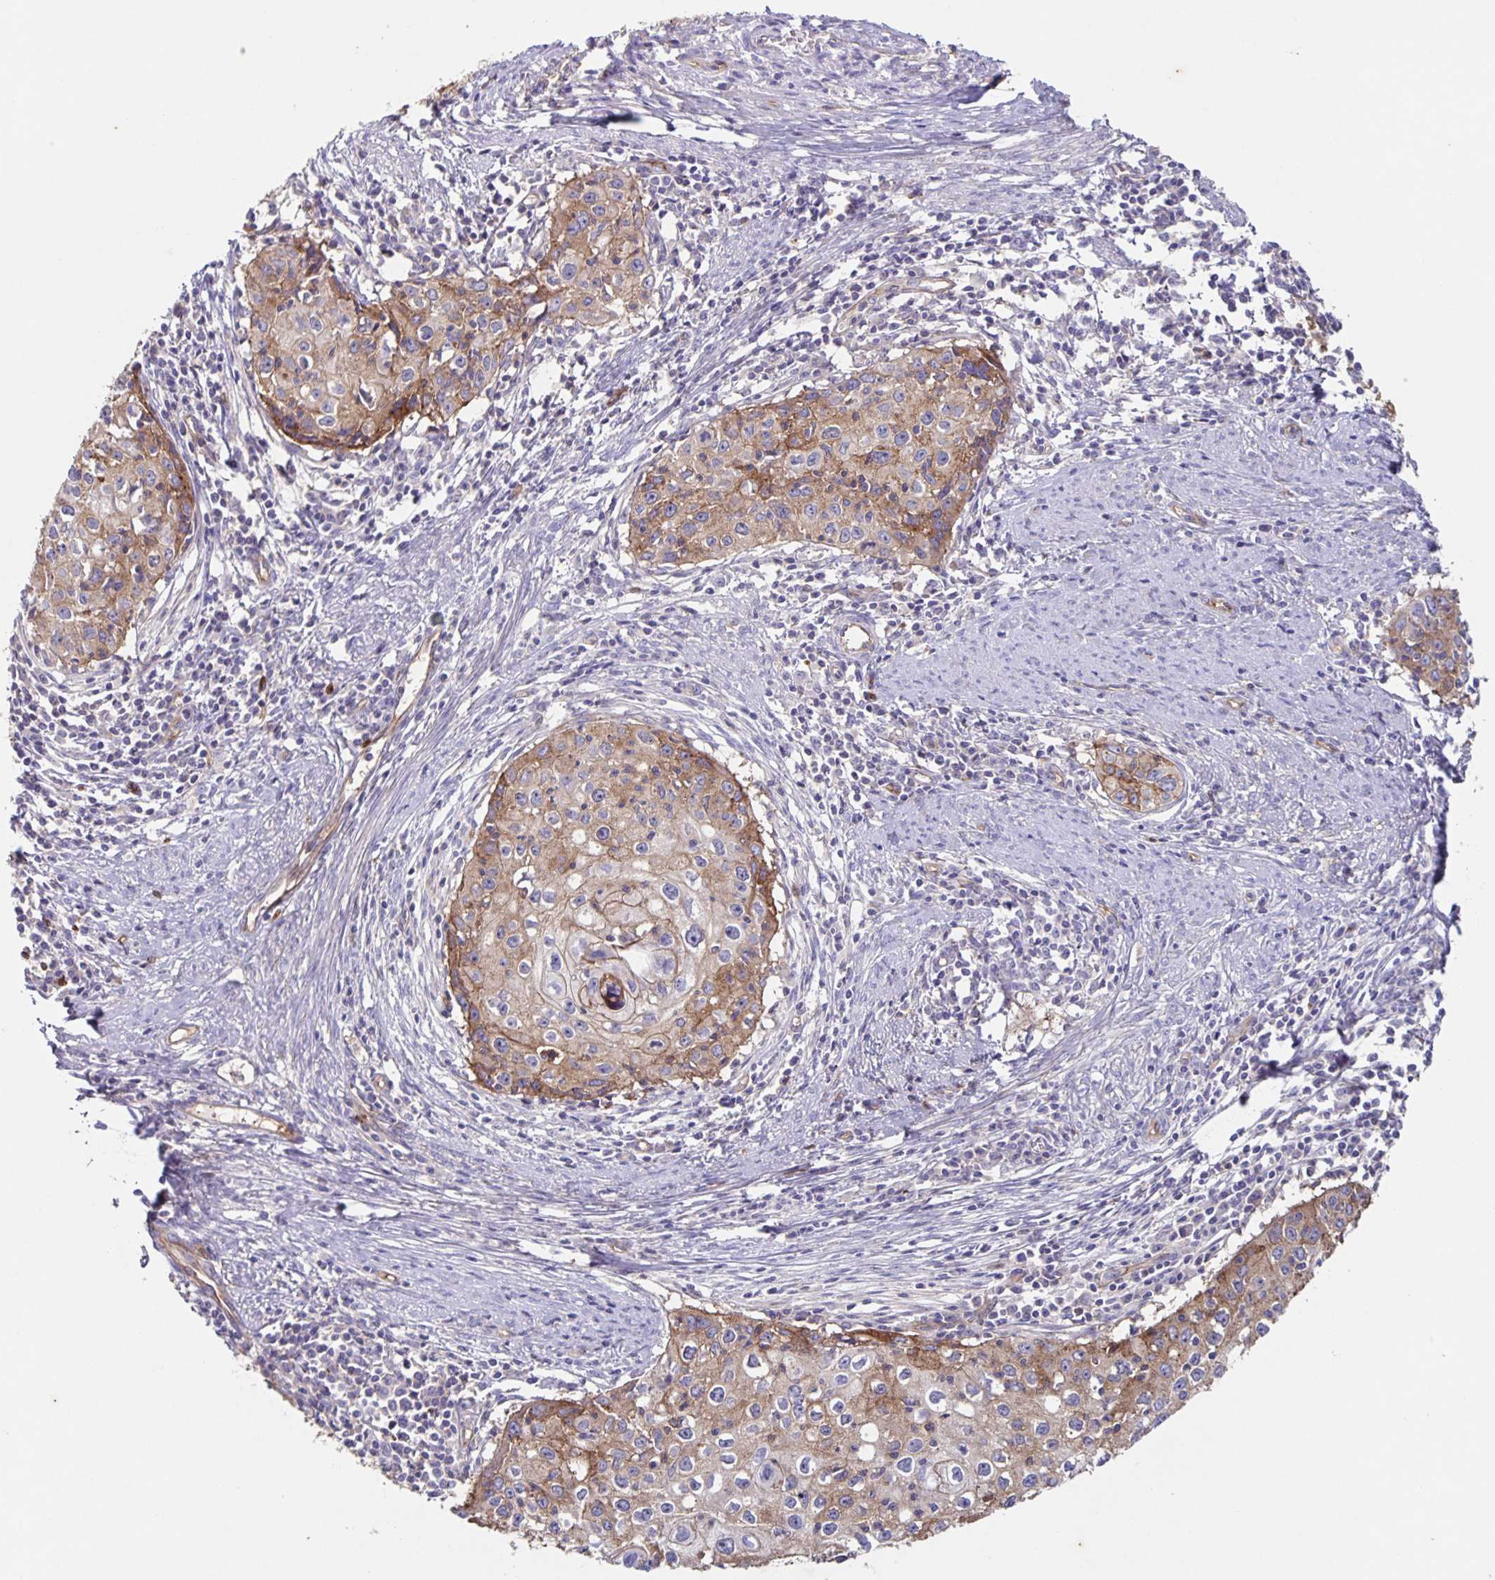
{"staining": {"intensity": "moderate", "quantity": ">75%", "location": "cytoplasmic/membranous"}, "tissue": "cervical cancer", "cell_type": "Tumor cells", "image_type": "cancer", "snomed": [{"axis": "morphology", "description": "Squamous cell carcinoma, NOS"}, {"axis": "topography", "description": "Cervix"}], "caption": "Tumor cells show medium levels of moderate cytoplasmic/membranous positivity in approximately >75% of cells in human cervical cancer.", "gene": "ITGA2", "patient": {"sex": "female", "age": 40}}